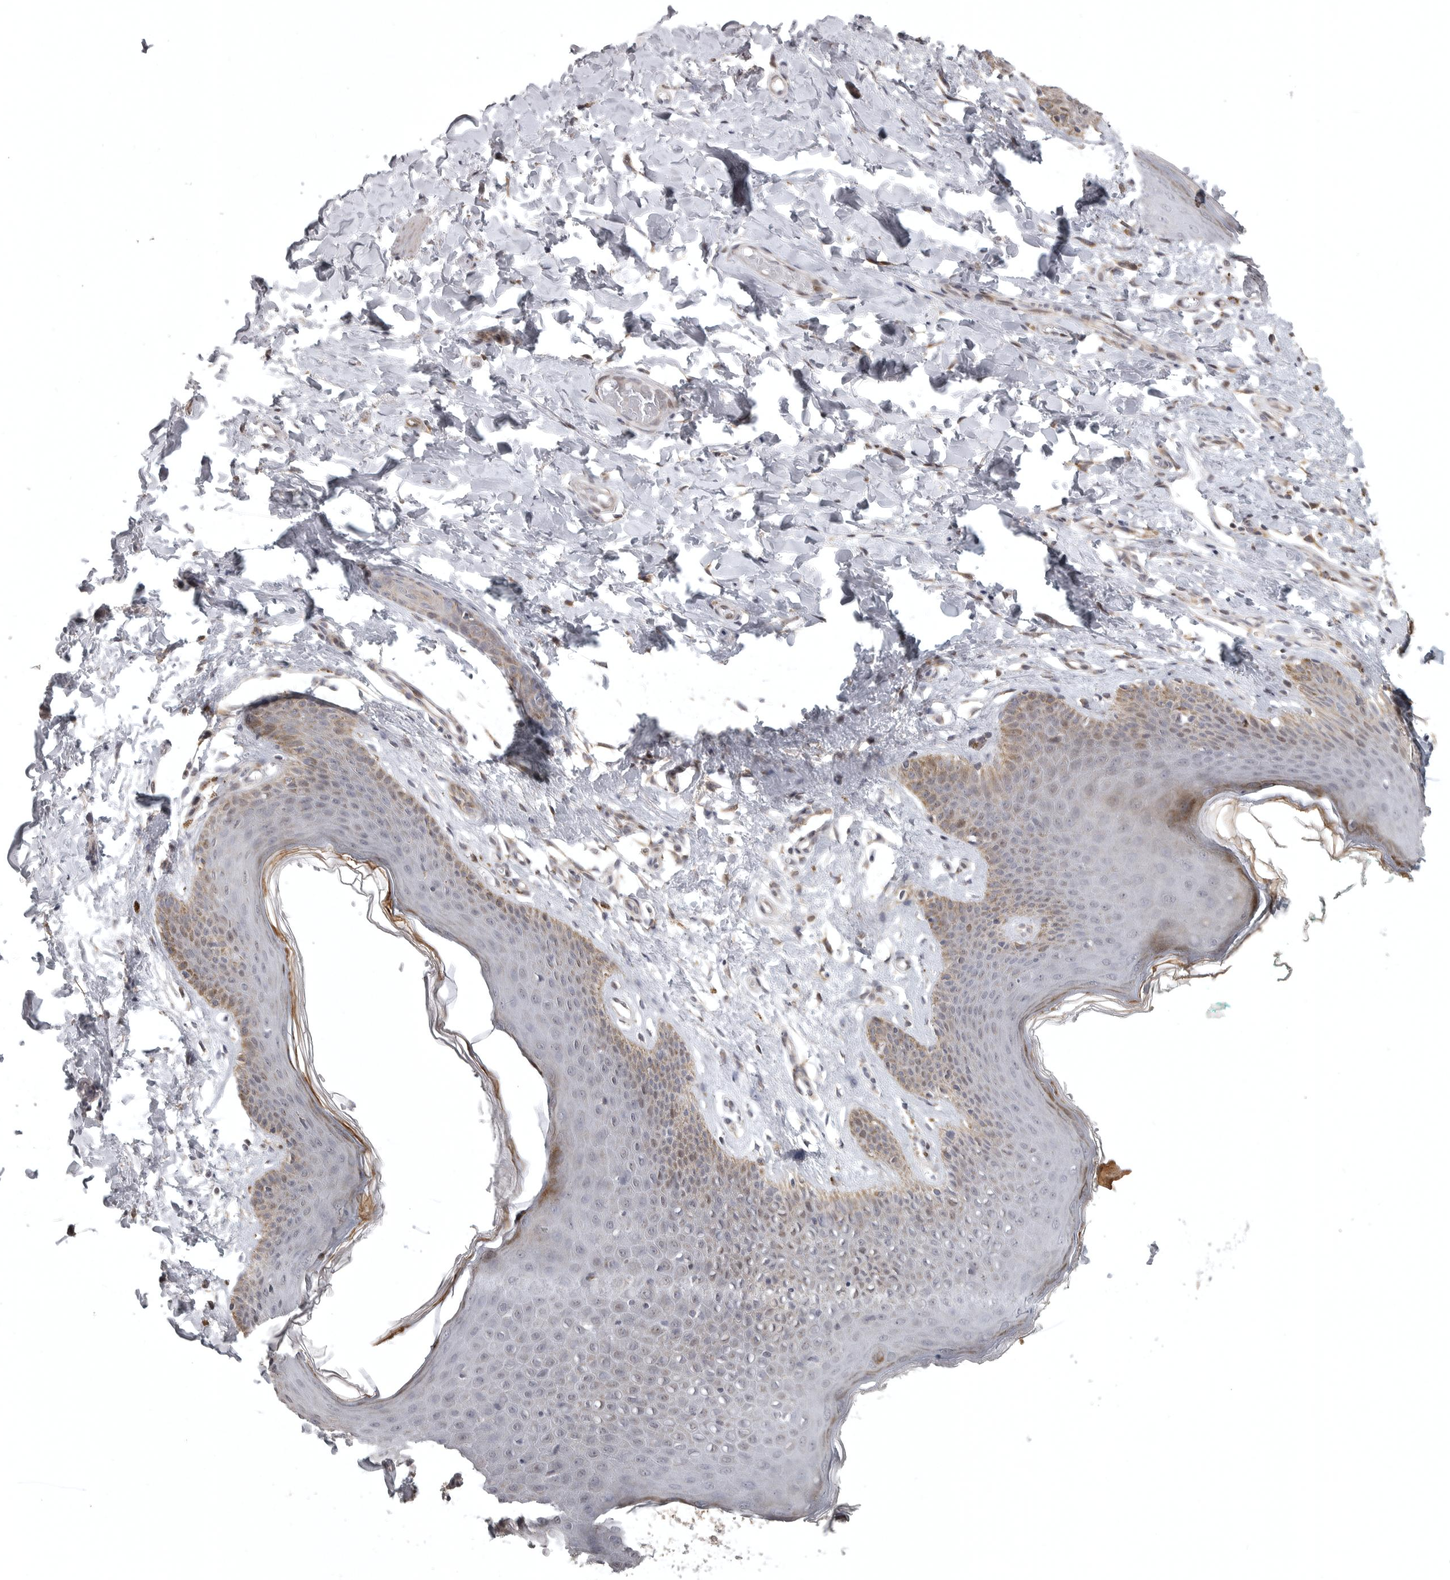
{"staining": {"intensity": "moderate", "quantity": "25%-75%", "location": "cytoplasmic/membranous,nuclear"}, "tissue": "skin", "cell_type": "Epidermal cells", "image_type": "normal", "snomed": [{"axis": "morphology", "description": "Normal tissue, NOS"}, {"axis": "topography", "description": "Vulva"}], "caption": "Immunohistochemistry (IHC) histopathology image of unremarkable skin stained for a protein (brown), which reveals medium levels of moderate cytoplasmic/membranous,nuclear staining in about 25%-75% of epidermal cells.", "gene": "POLE2", "patient": {"sex": "female", "age": 66}}